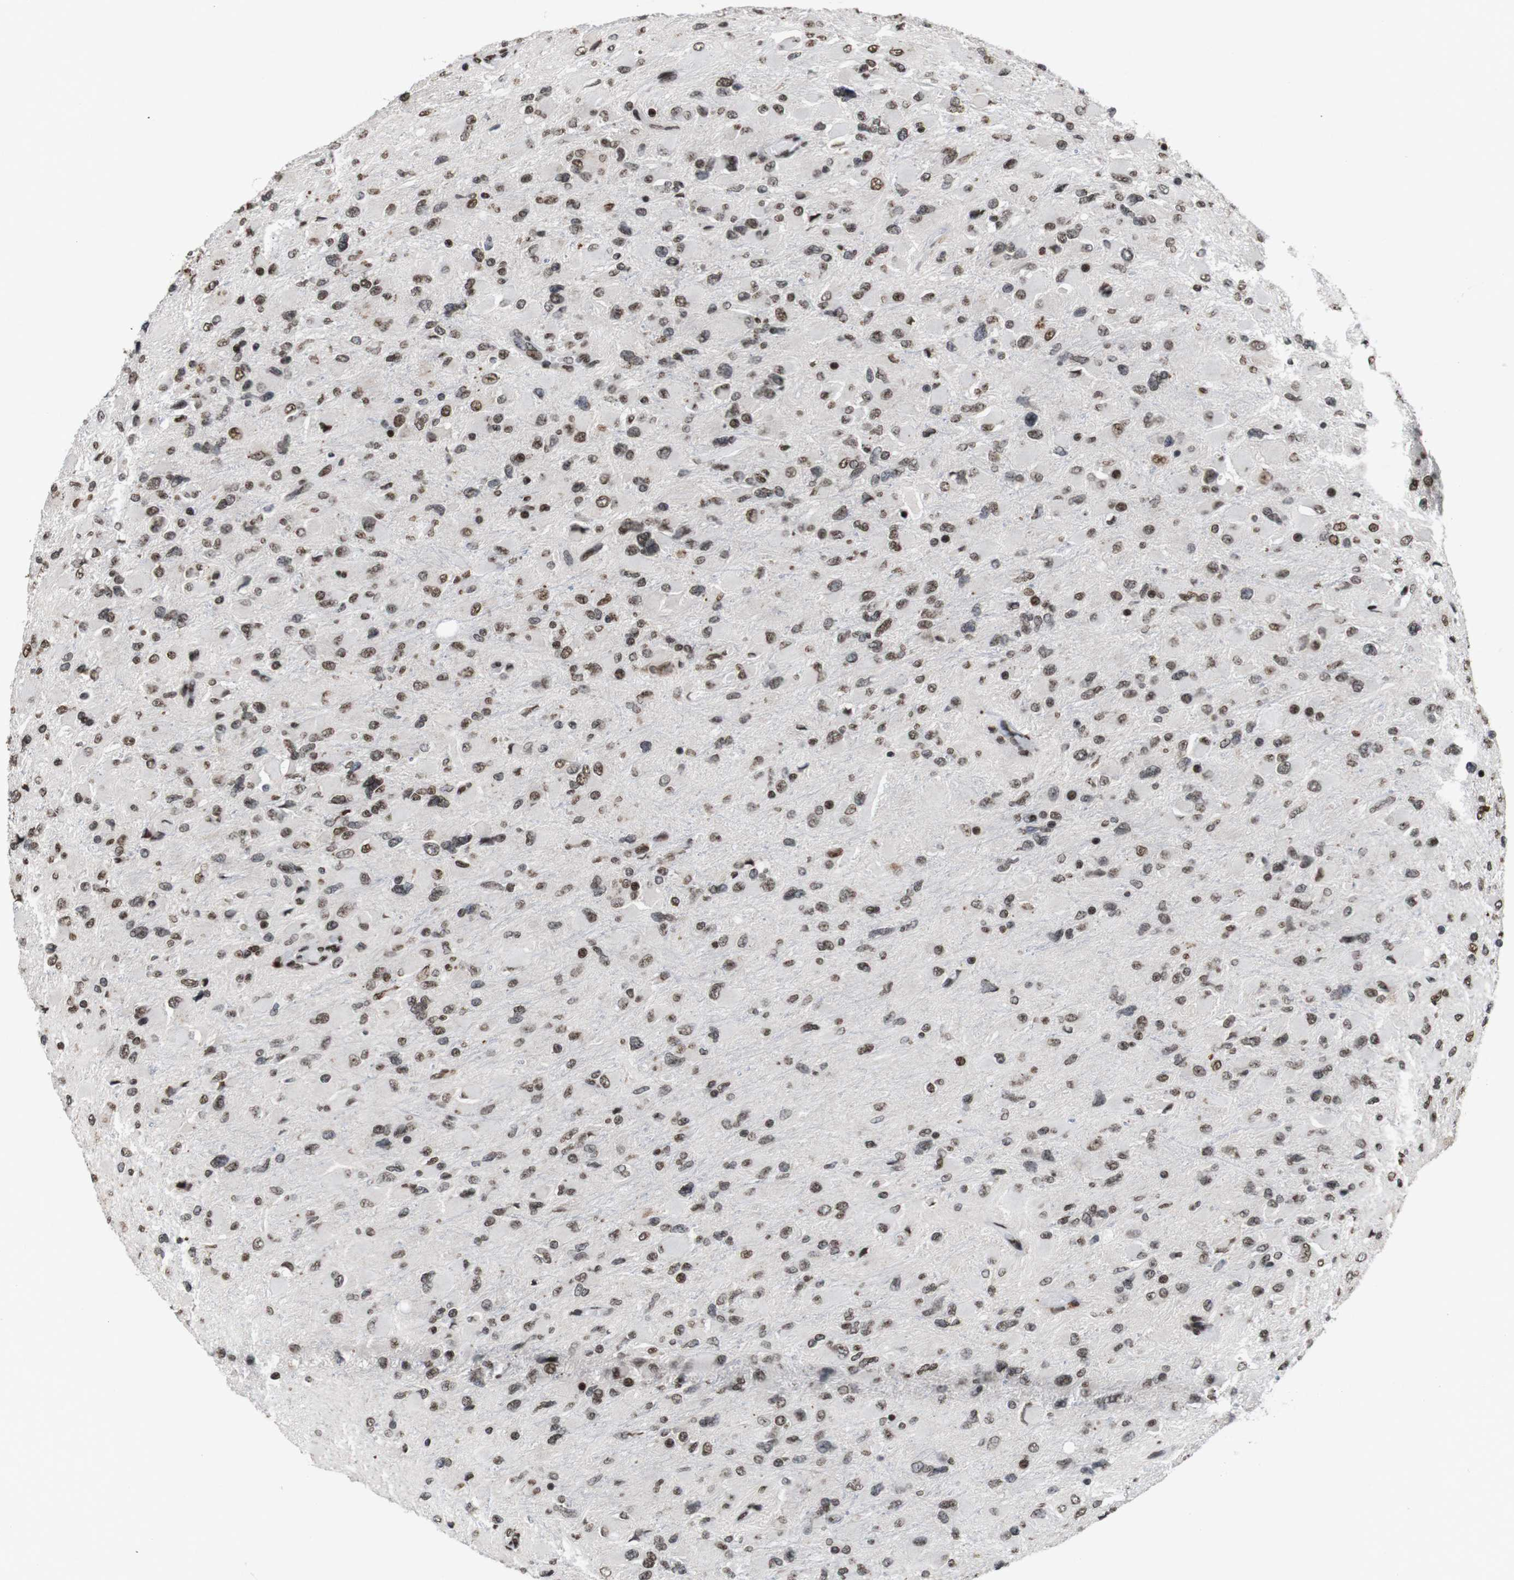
{"staining": {"intensity": "moderate", "quantity": ">75%", "location": "nuclear"}, "tissue": "glioma", "cell_type": "Tumor cells", "image_type": "cancer", "snomed": [{"axis": "morphology", "description": "Glioma, malignant, High grade"}, {"axis": "topography", "description": "Cerebral cortex"}], "caption": "The photomicrograph displays a brown stain indicating the presence of a protein in the nuclear of tumor cells in malignant glioma (high-grade).", "gene": "MAGEH1", "patient": {"sex": "female", "age": 36}}